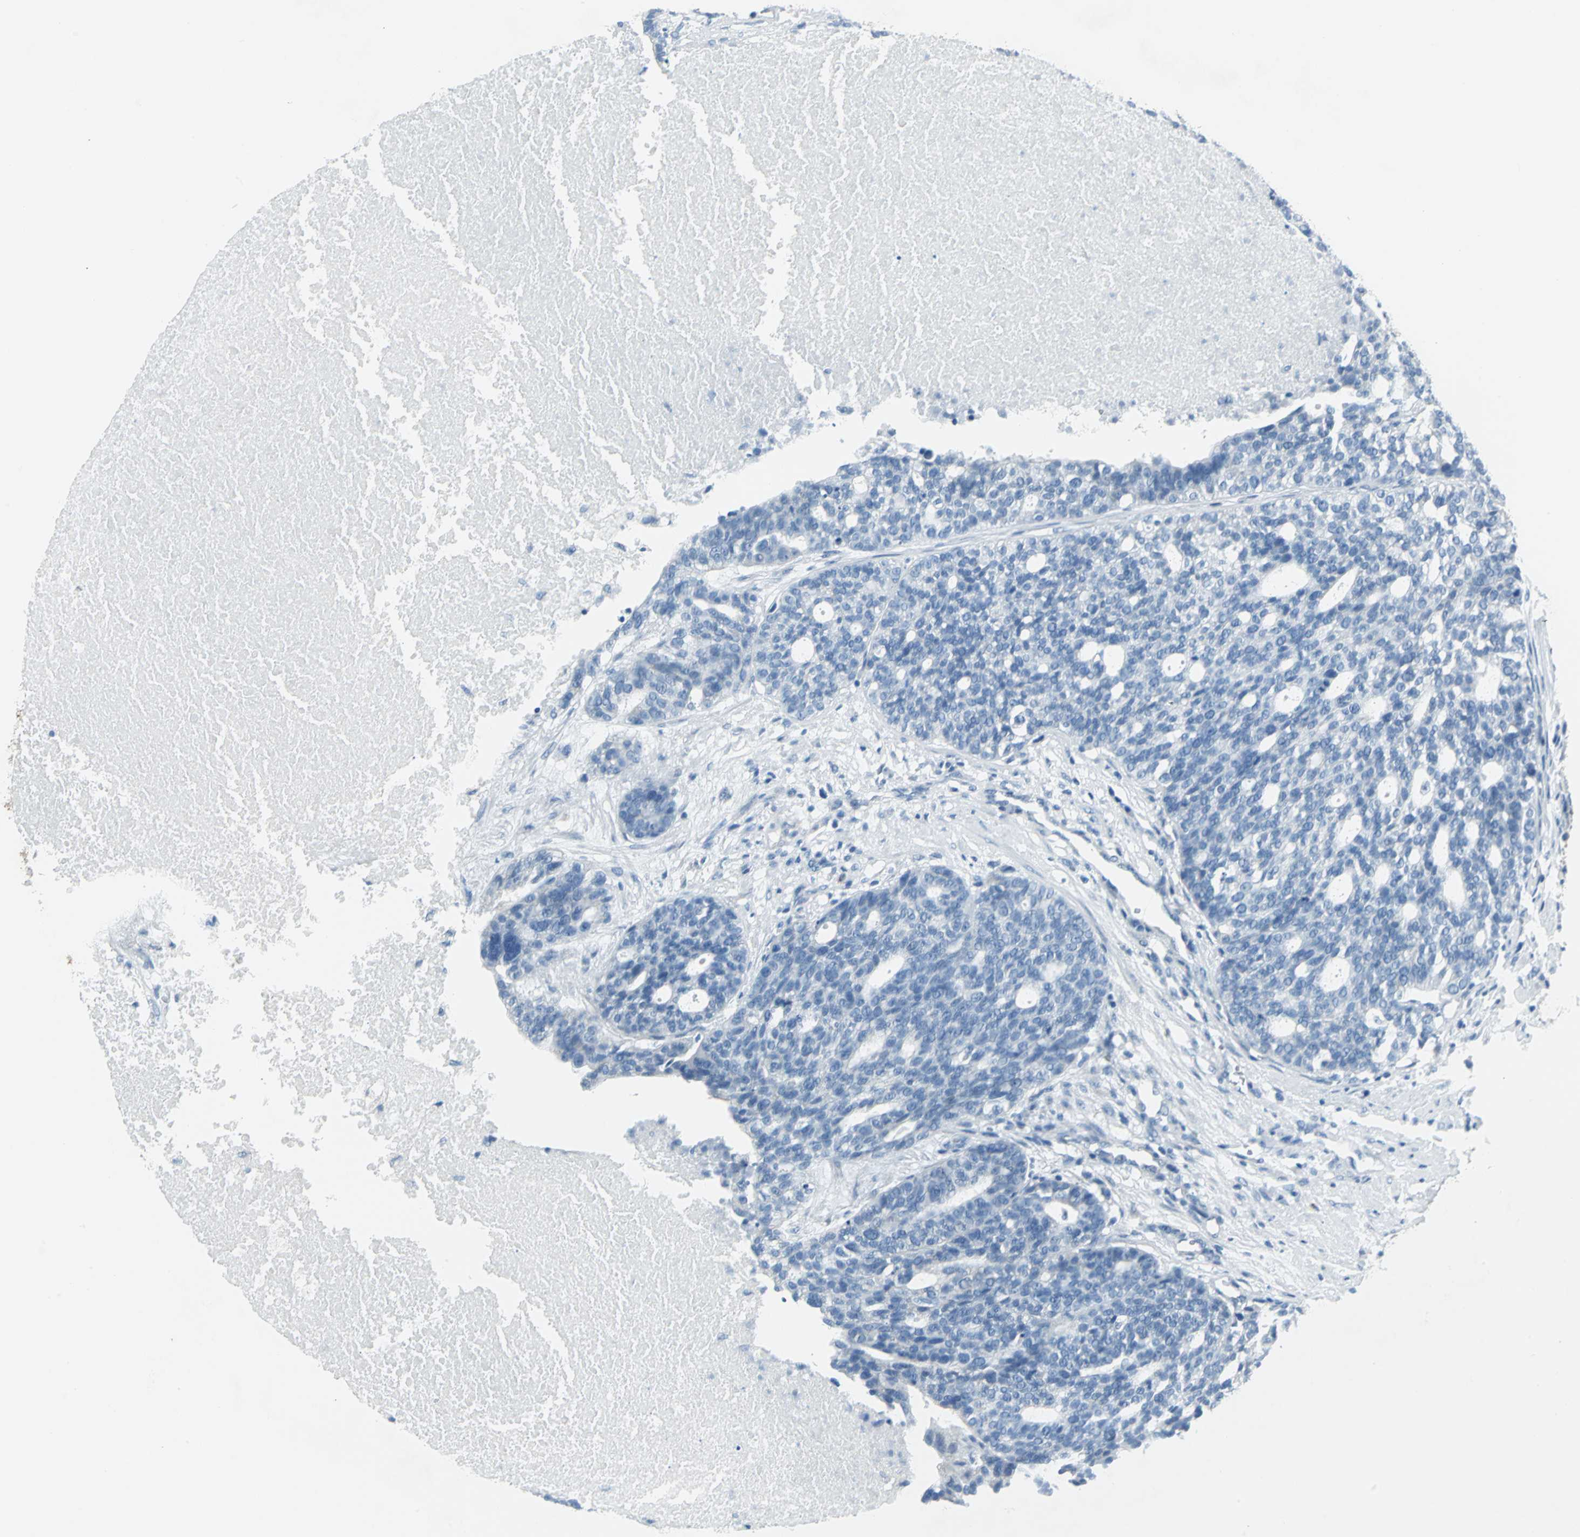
{"staining": {"intensity": "negative", "quantity": "none", "location": "none"}, "tissue": "ovarian cancer", "cell_type": "Tumor cells", "image_type": "cancer", "snomed": [{"axis": "morphology", "description": "Cystadenocarcinoma, serous, NOS"}, {"axis": "topography", "description": "Ovary"}], "caption": "IHC photomicrograph of human ovarian cancer stained for a protein (brown), which demonstrates no expression in tumor cells.", "gene": "CYB5A", "patient": {"sex": "female", "age": 59}}